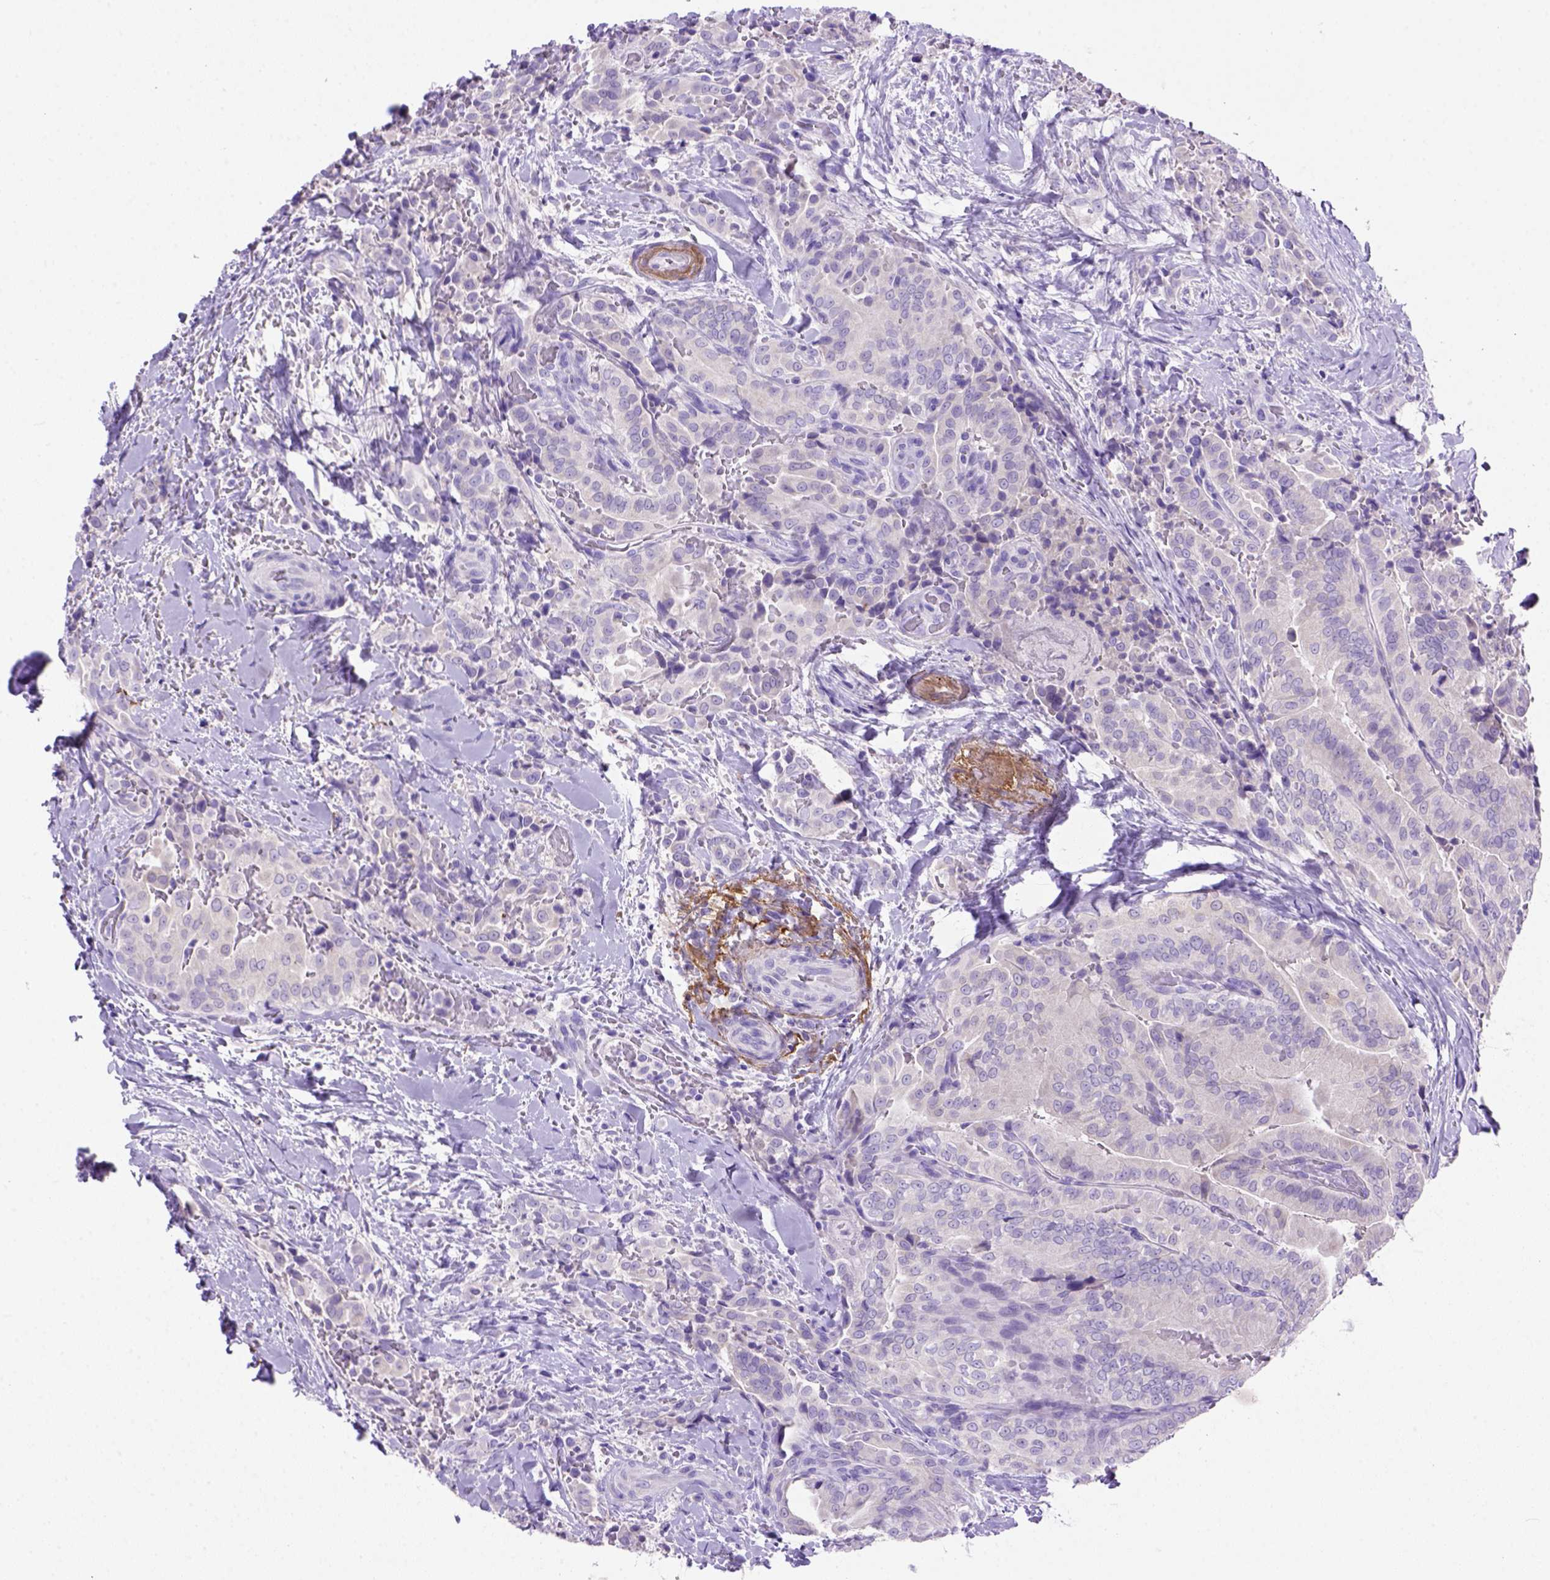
{"staining": {"intensity": "negative", "quantity": "none", "location": "none"}, "tissue": "thyroid cancer", "cell_type": "Tumor cells", "image_type": "cancer", "snomed": [{"axis": "morphology", "description": "Papillary adenocarcinoma, NOS"}, {"axis": "topography", "description": "Thyroid gland"}], "caption": "The image reveals no staining of tumor cells in papillary adenocarcinoma (thyroid).", "gene": "SIRPD", "patient": {"sex": "male", "age": 61}}